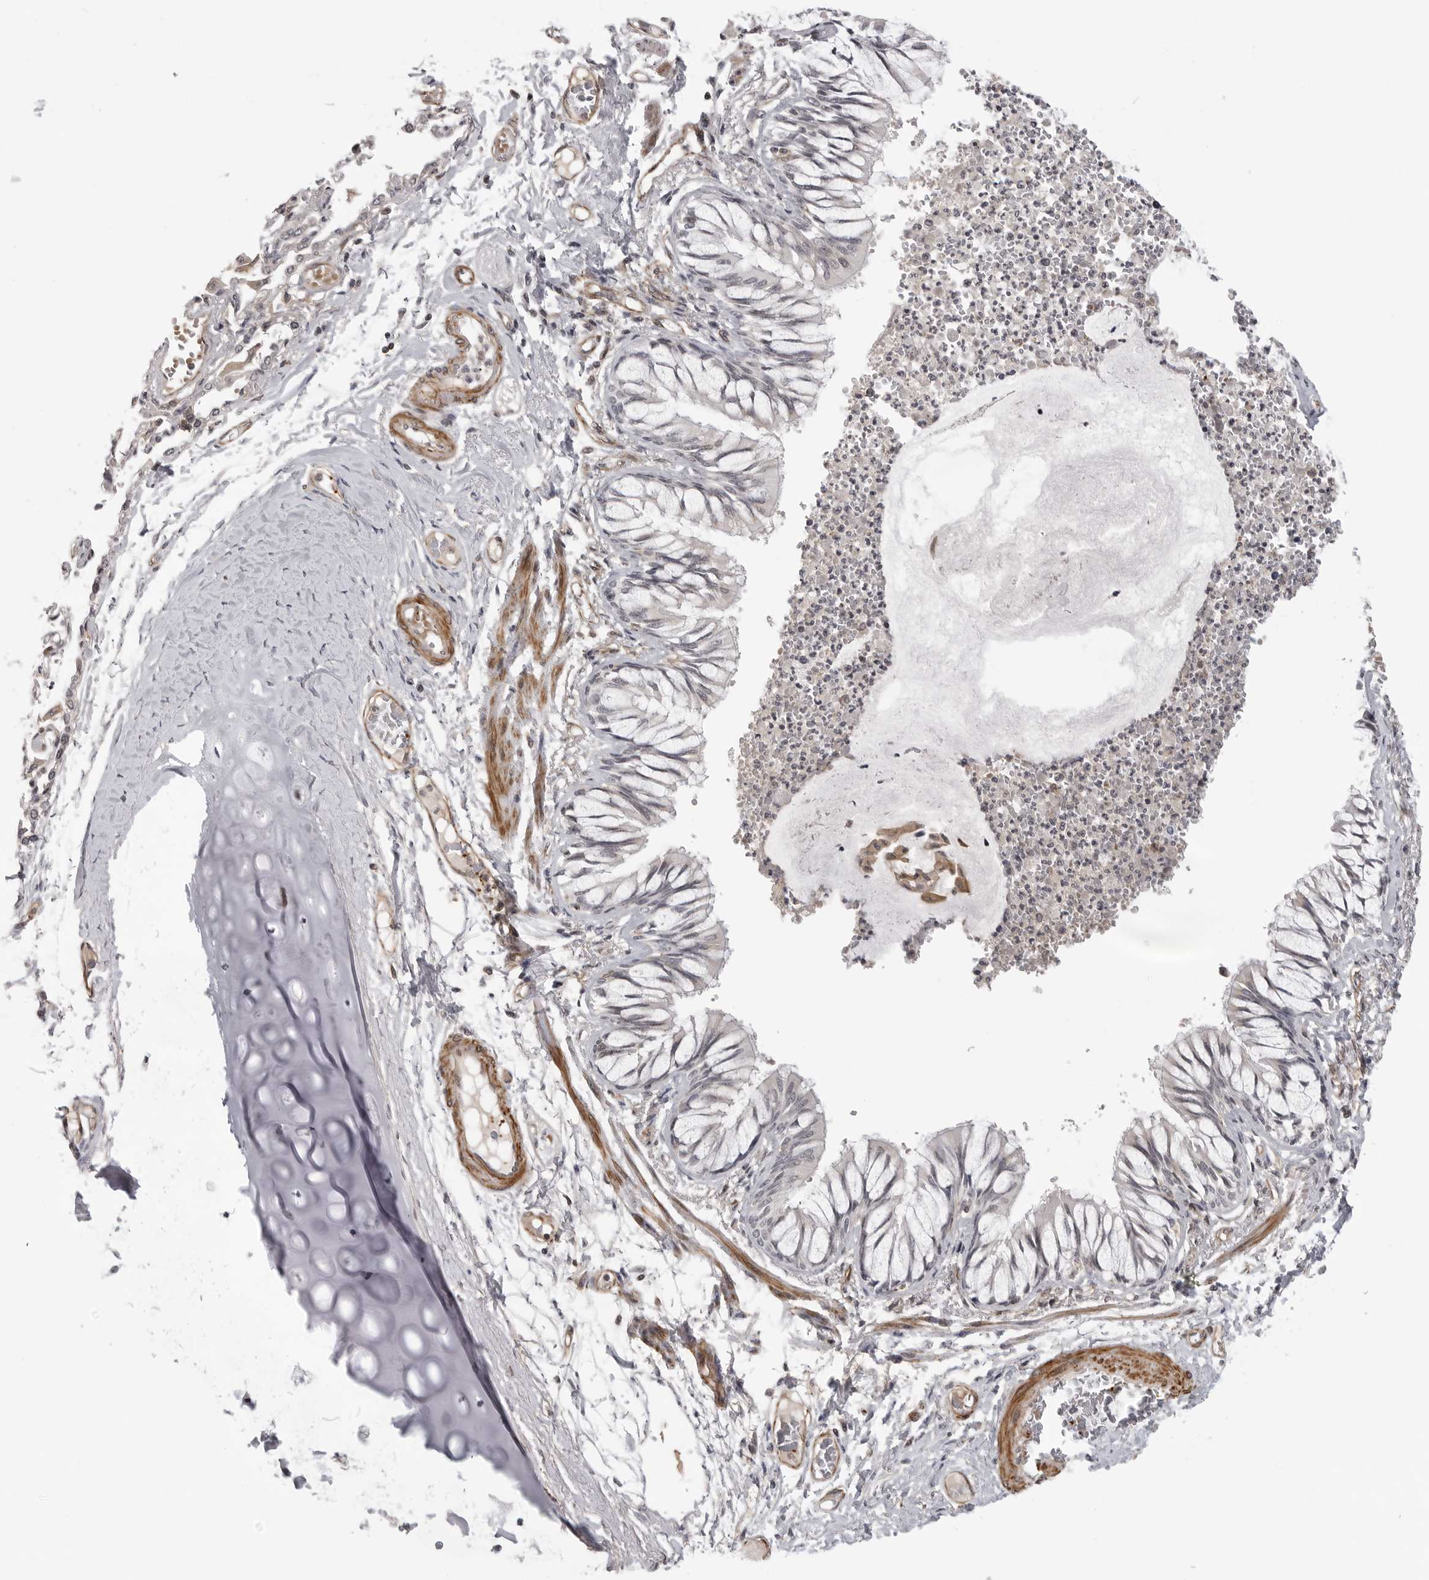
{"staining": {"intensity": "negative", "quantity": "none", "location": "none"}, "tissue": "bronchus", "cell_type": "Respiratory epithelial cells", "image_type": "normal", "snomed": [{"axis": "morphology", "description": "Normal tissue, NOS"}, {"axis": "topography", "description": "Cartilage tissue"}, {"axis": "topography", "description": "Bronchus"}, {"axis": "topography", "description": "Lung"}], "caption": "Immunohistochemistry photomicrograph of benign bronchus: human bronchus stained with DAB (3,3'-diaminobenzidine) demonstrates no significant protein expression in respiratory epithelial cells.", "gene": "TUT4", "patient": {"sex": "female", "age": 49}}